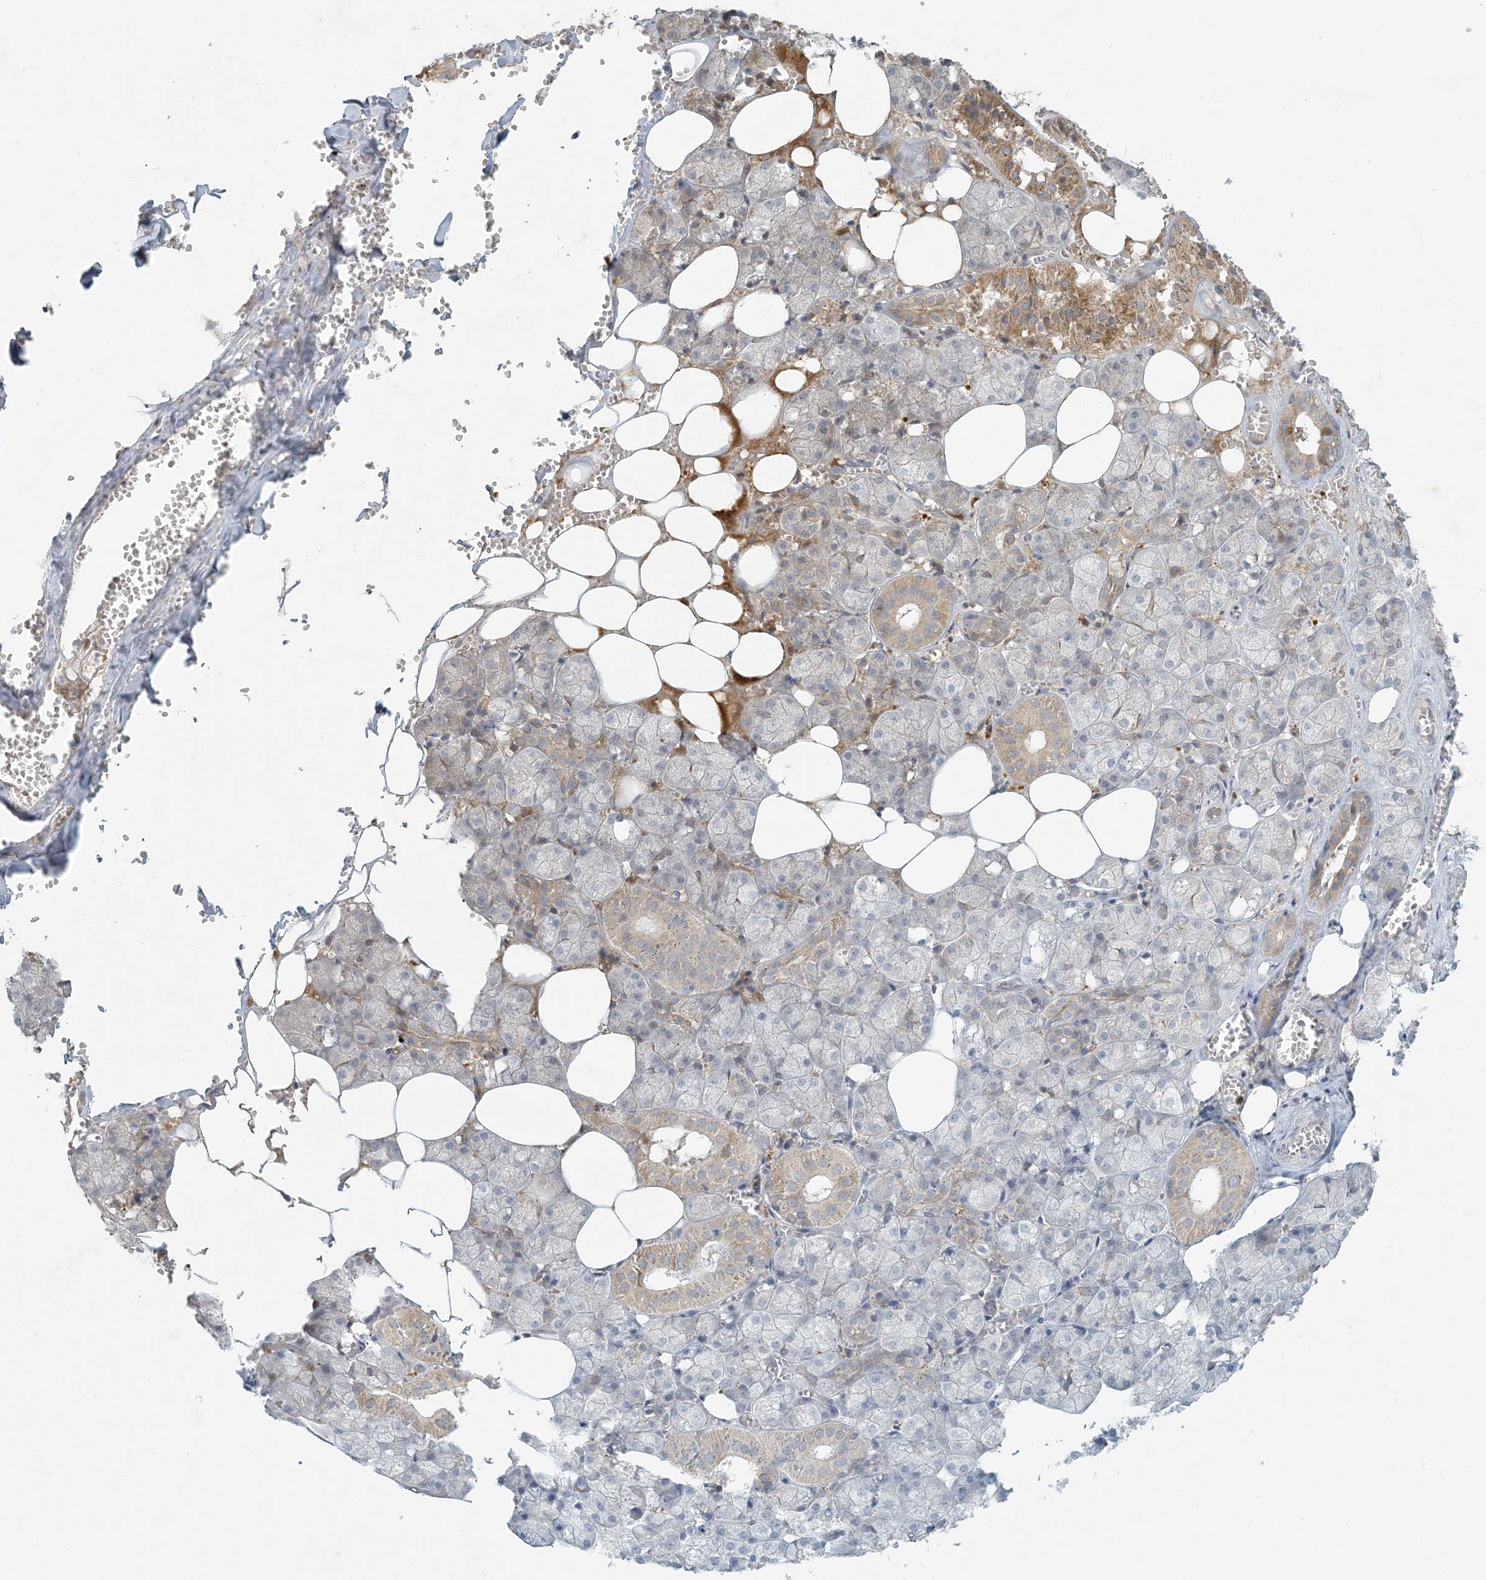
{"staining": {"intensity": "moderate", "quantity": "25%-75%", "location": "cytoplasmic/membranous"}, "tissue": "salivary gland", "cell_type": "Glandular cells", "image_type": "normal", "snomed": [{"axis": "morphology", "description": "Normal tissue, NOS"}, {"axis": "topography", "description": "Salivary gland"}], "caption": "Benign salivary gland shows moderate cytoplasmic/membranous expression in about 25%-75% of glandular cells (DAB (3,3'-diaminobenzidine) IHC, brown staining for protein, blue staining for nuclei)..", "gene": "HACL1", "patient": {"sex": "male", "age": 62}}